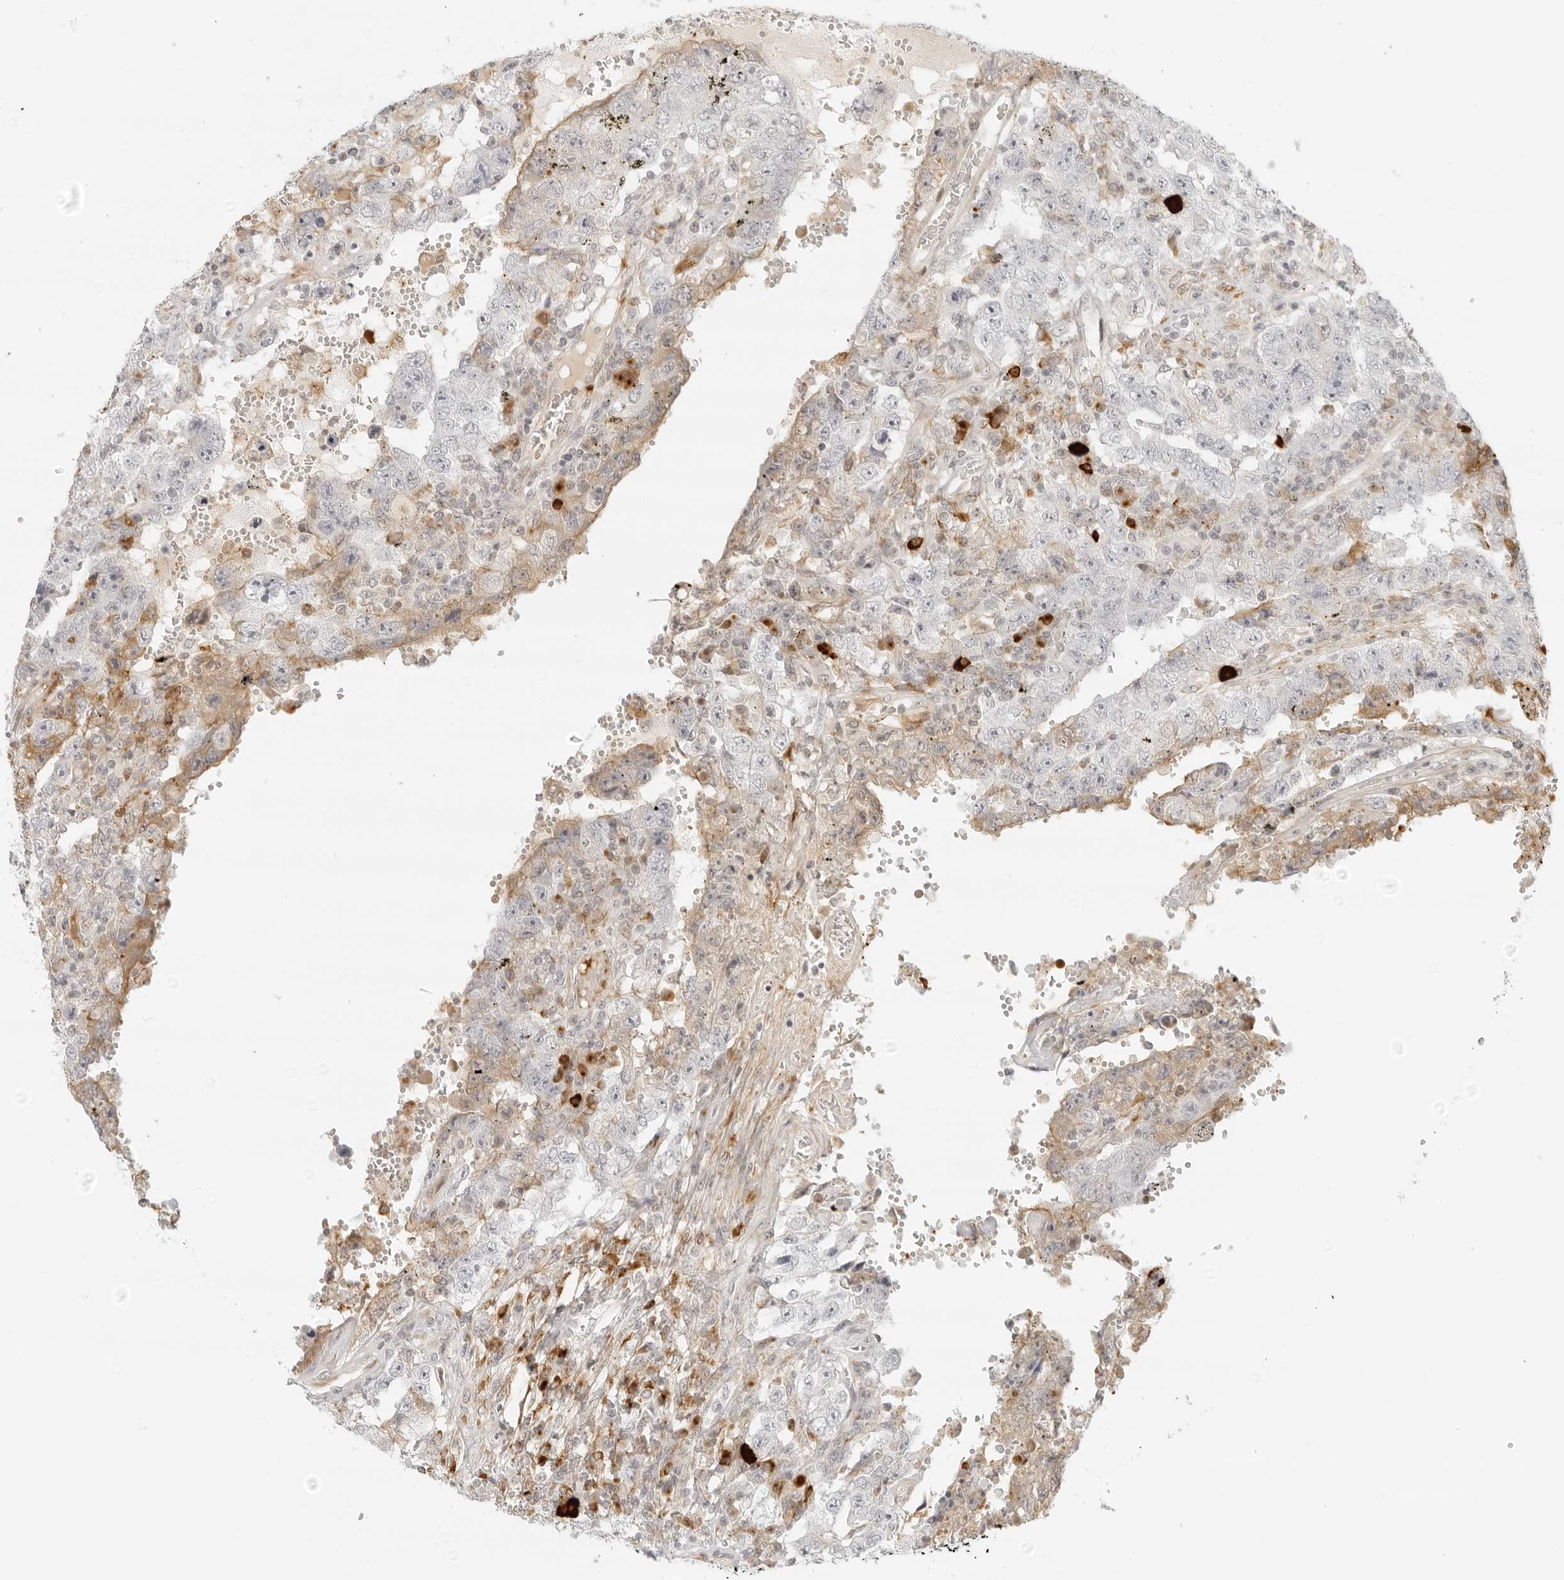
{"staining": {"intensity": "negative", "quantity": "none", "location": "none"}, "tissue": "testis cancer", "cell_type": "Tumor cells", "image_type": "cancer", "snomed": [{"axis": "morphology", "description": "Carcinoma, Embryonal, NOS"}, {"axis": "topography", "description": "Testis"}], "caption": "Tumor cells are negative for protein expression in human testis cancer.", "gene": "ZNF678", "patient": {"sex": "male", "age": 26}}